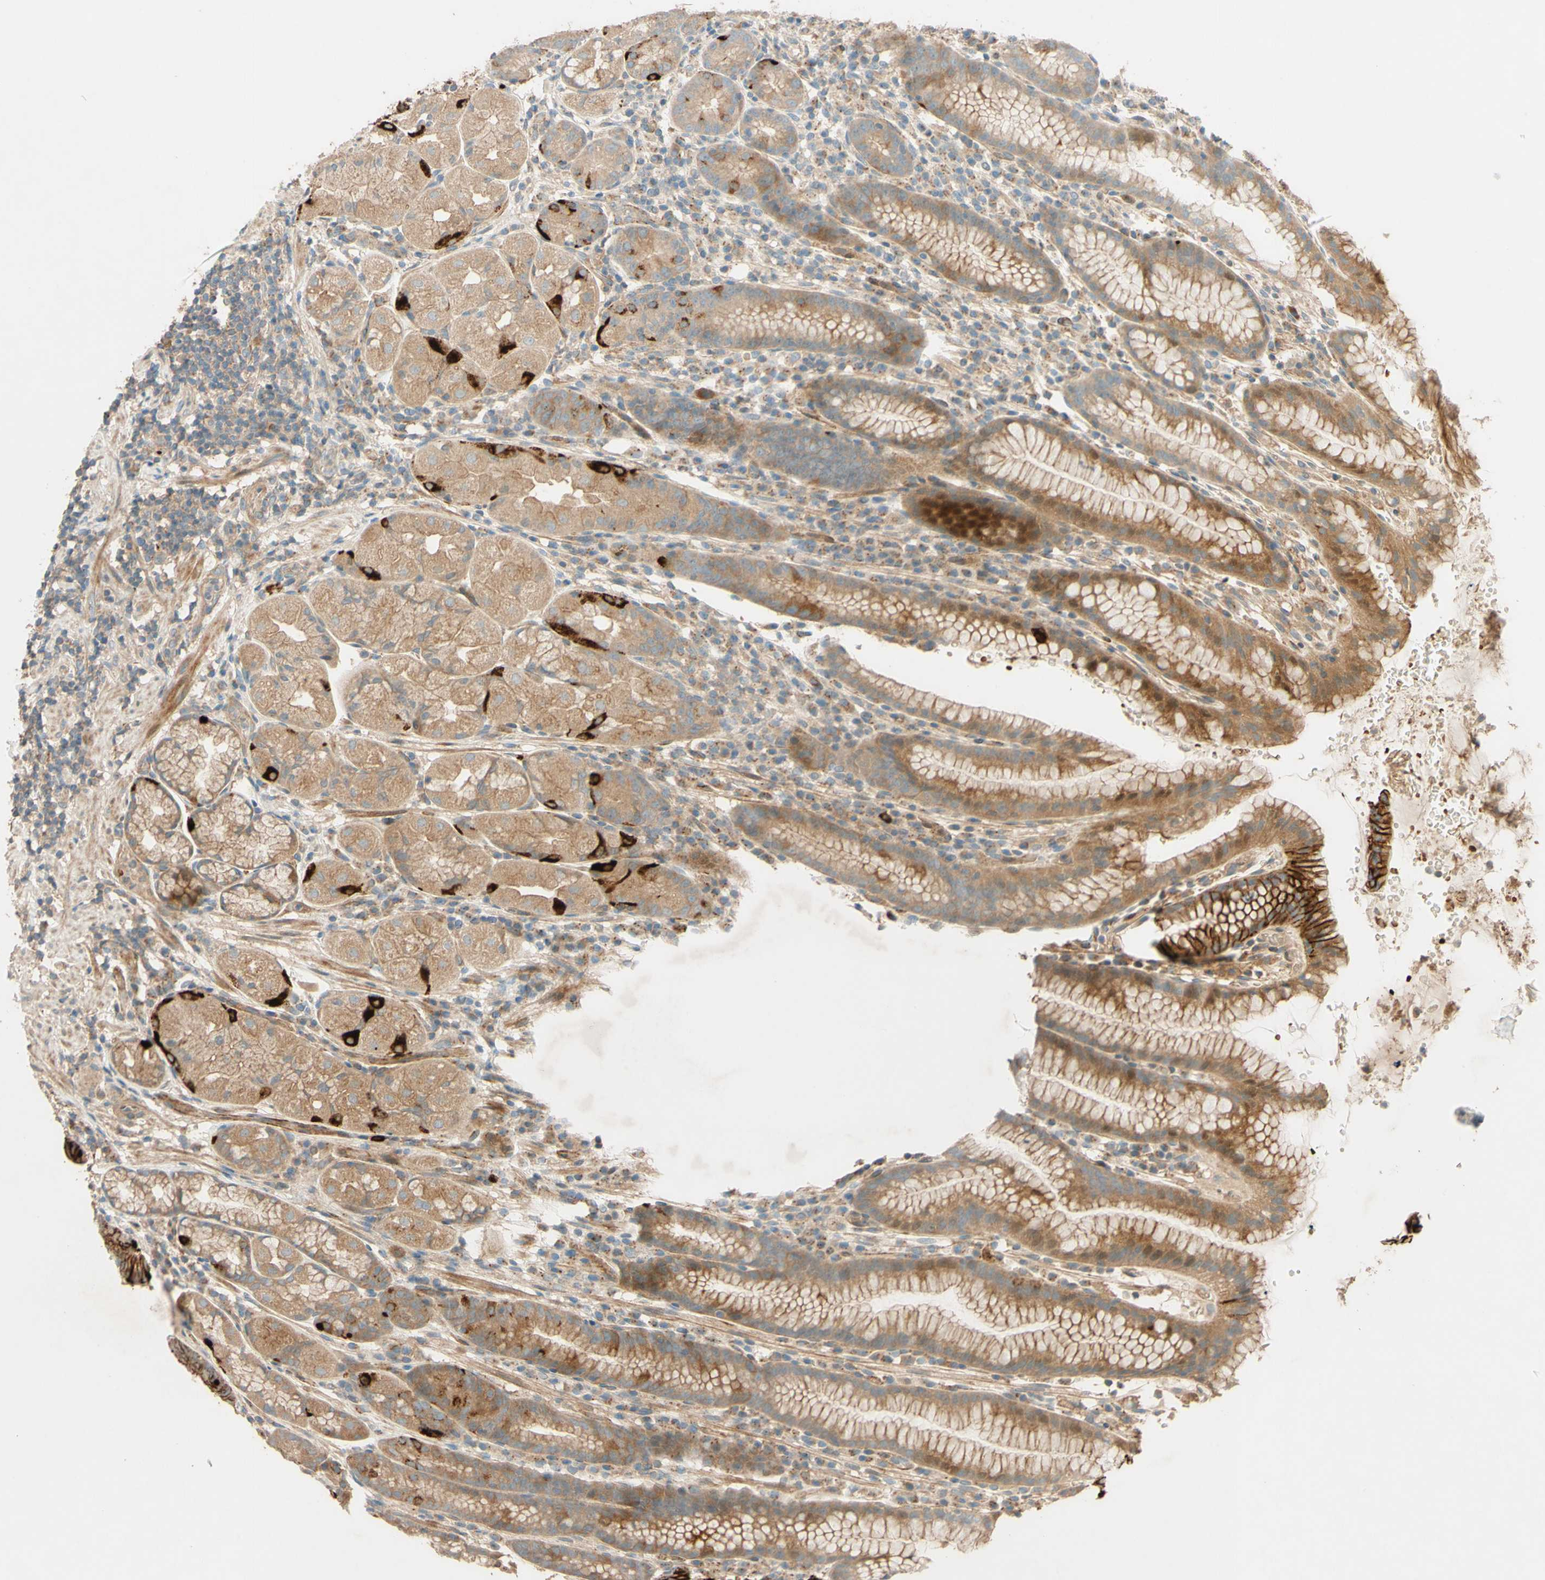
{"staining": {"intensity": "moderate", "quantity": ">75%", "location": "cytoplasmic/membranous"}, "tissue": "stomach", "cell_type": "Glandular cells", "image_type": "normal", "snomed": [{"axis": "morphology", "description": "Normal tissue, NOS"}, {"axis": "topography", "description": "Stomach, lower"}], "caption": "Immunohistochemical staining of normal human stomach exhibits >75% levels of moderate cytoplasmic/membranous protein positivity in about >75% of glandular cells. Immunohistochemistry stains the protein of interest in brown and the nuclei are stained blue.", "gene": "ADAM17", "patient": {"sex": "male", "age": 52}}